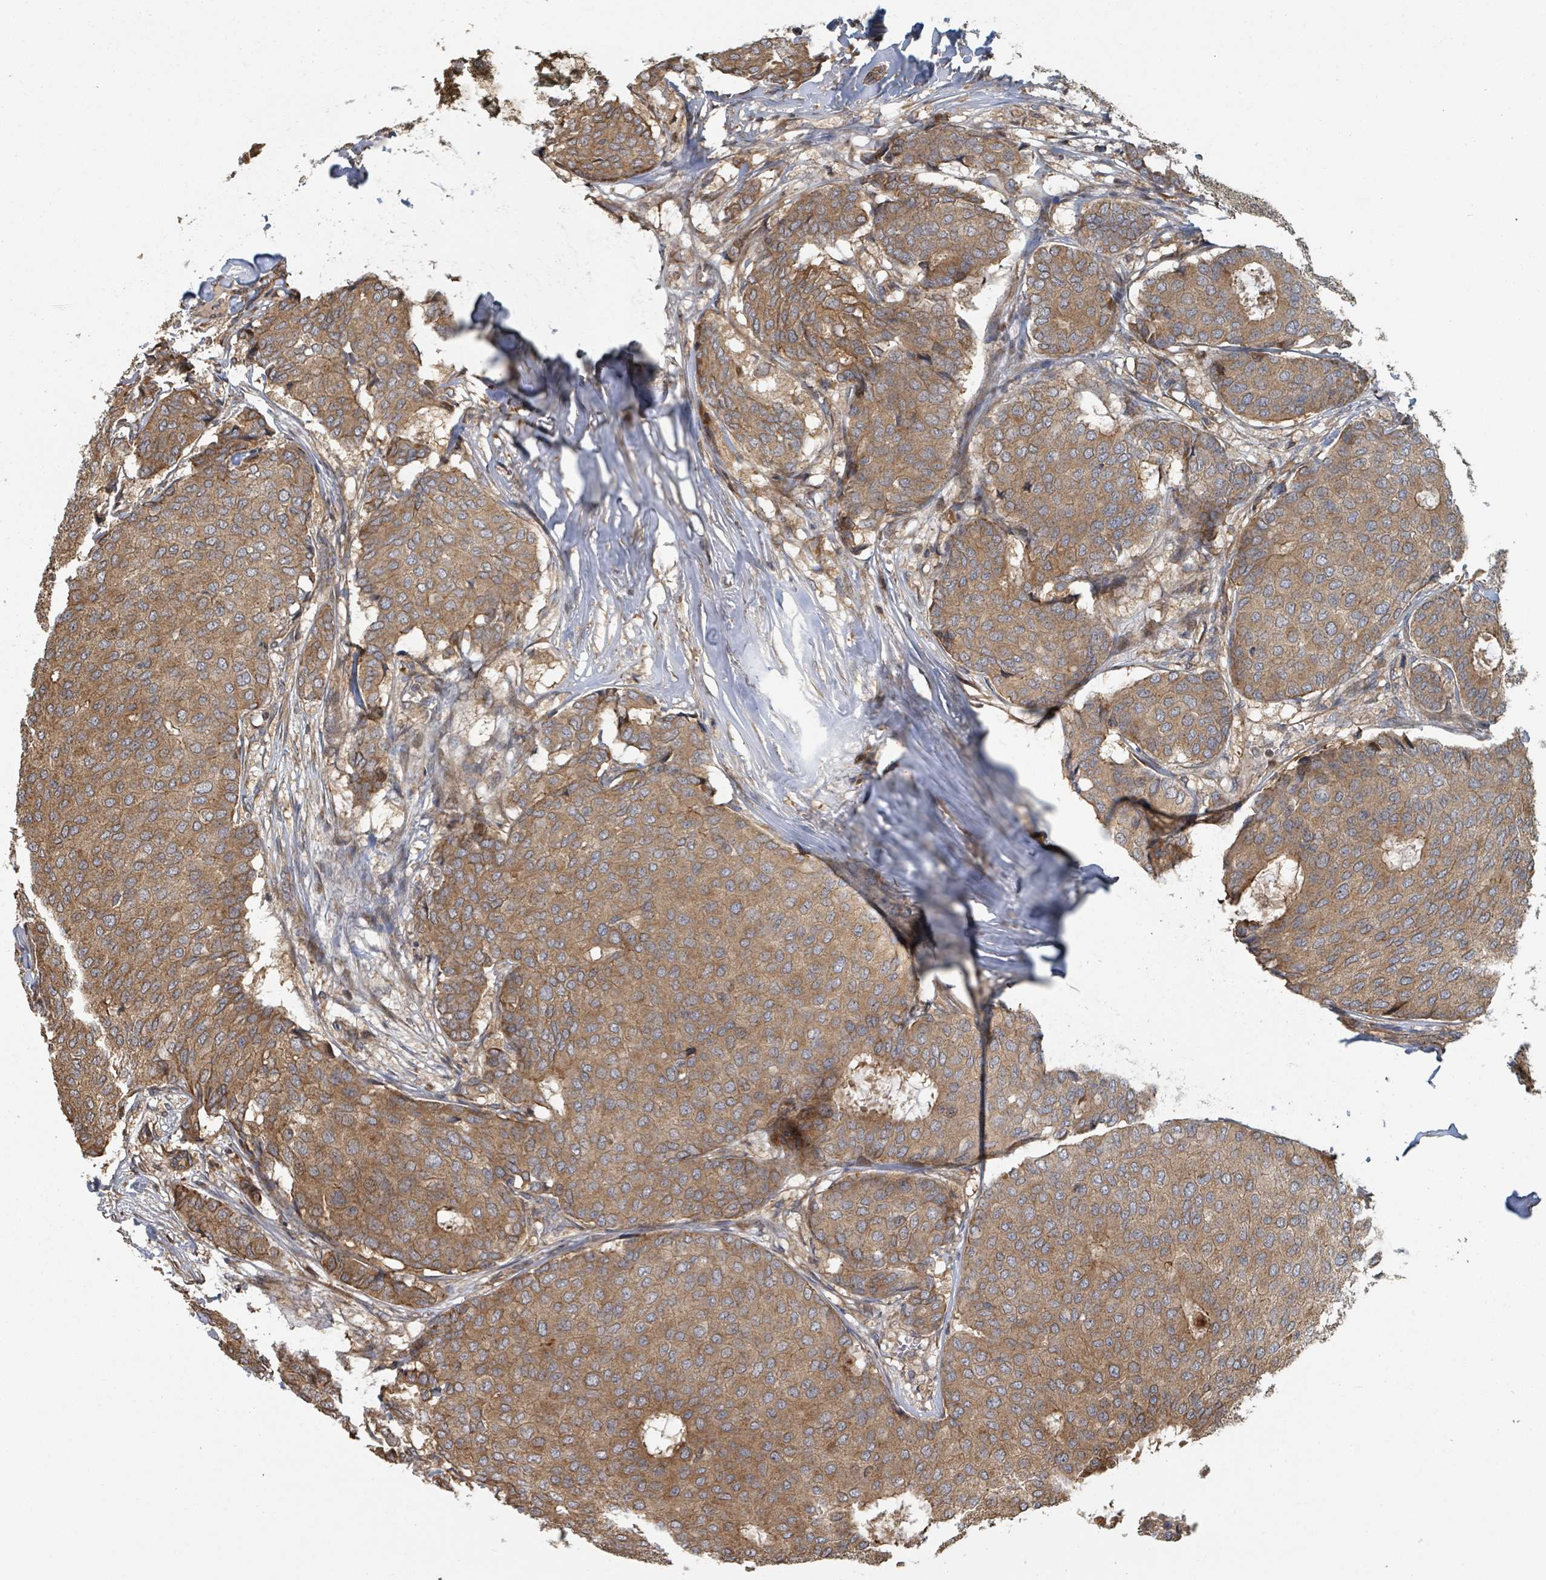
{"staining": {"intensity": "moderate", "quantity": ">75%", "location": "cytoplasmic/membranous"}, "tissue": "breast cancer", "cell_type": "Tumor cells", "image_type": "cancer", "snomed": [{"axis": "morphology", "description": "Duct carcinoma"}, {"axis": "topography", "description": "Breast"}], "caption": "Tumor cells demonstrate medium levels of moderate cytoplasmic/membranous positivity in approximately >75% of cells in breast cancer.", "gene": "DPM1", "patient": {"sex": "female", "age": 75}}